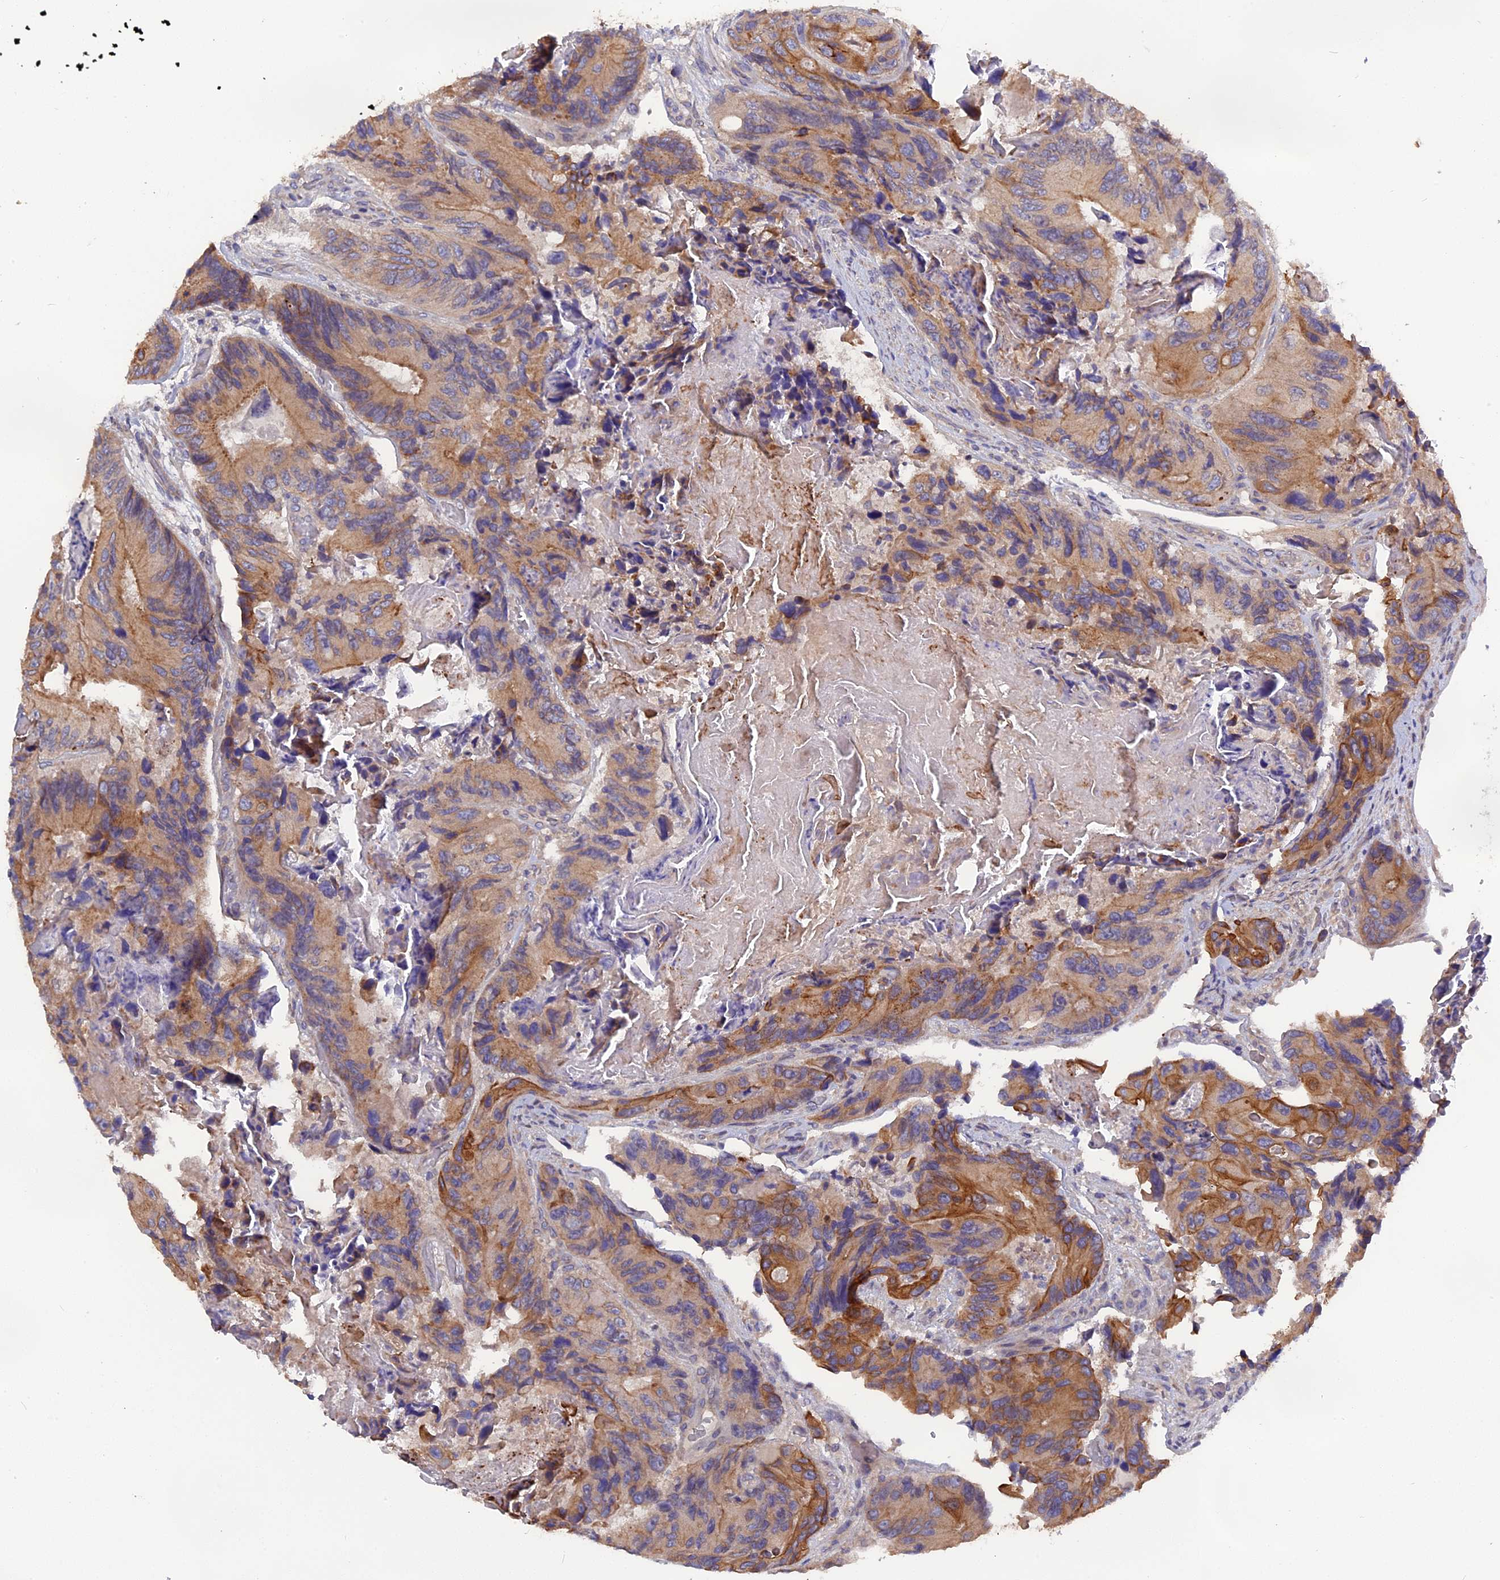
{"staining": {"intensity": "moderate", "quantity": ">75%", "location": "cytoplasmic/membranous"}, "tissue": "colorectal cancer", "cell_type": "Tumor cells", "image_type": "cancer", "snomed": [{"axis": "morphology", "description": "Adenocarcinoma, NOS"}, {"axis": "topography", "description": "Colon"}], "caption": "Colorectal adenocarcinoma tissue shows moderate cytoplasmic/membranous positivity in approximately >75% of tumor cells", "gene": "ZCCHC2", "patient": {"sex": "male", "age": 84}}